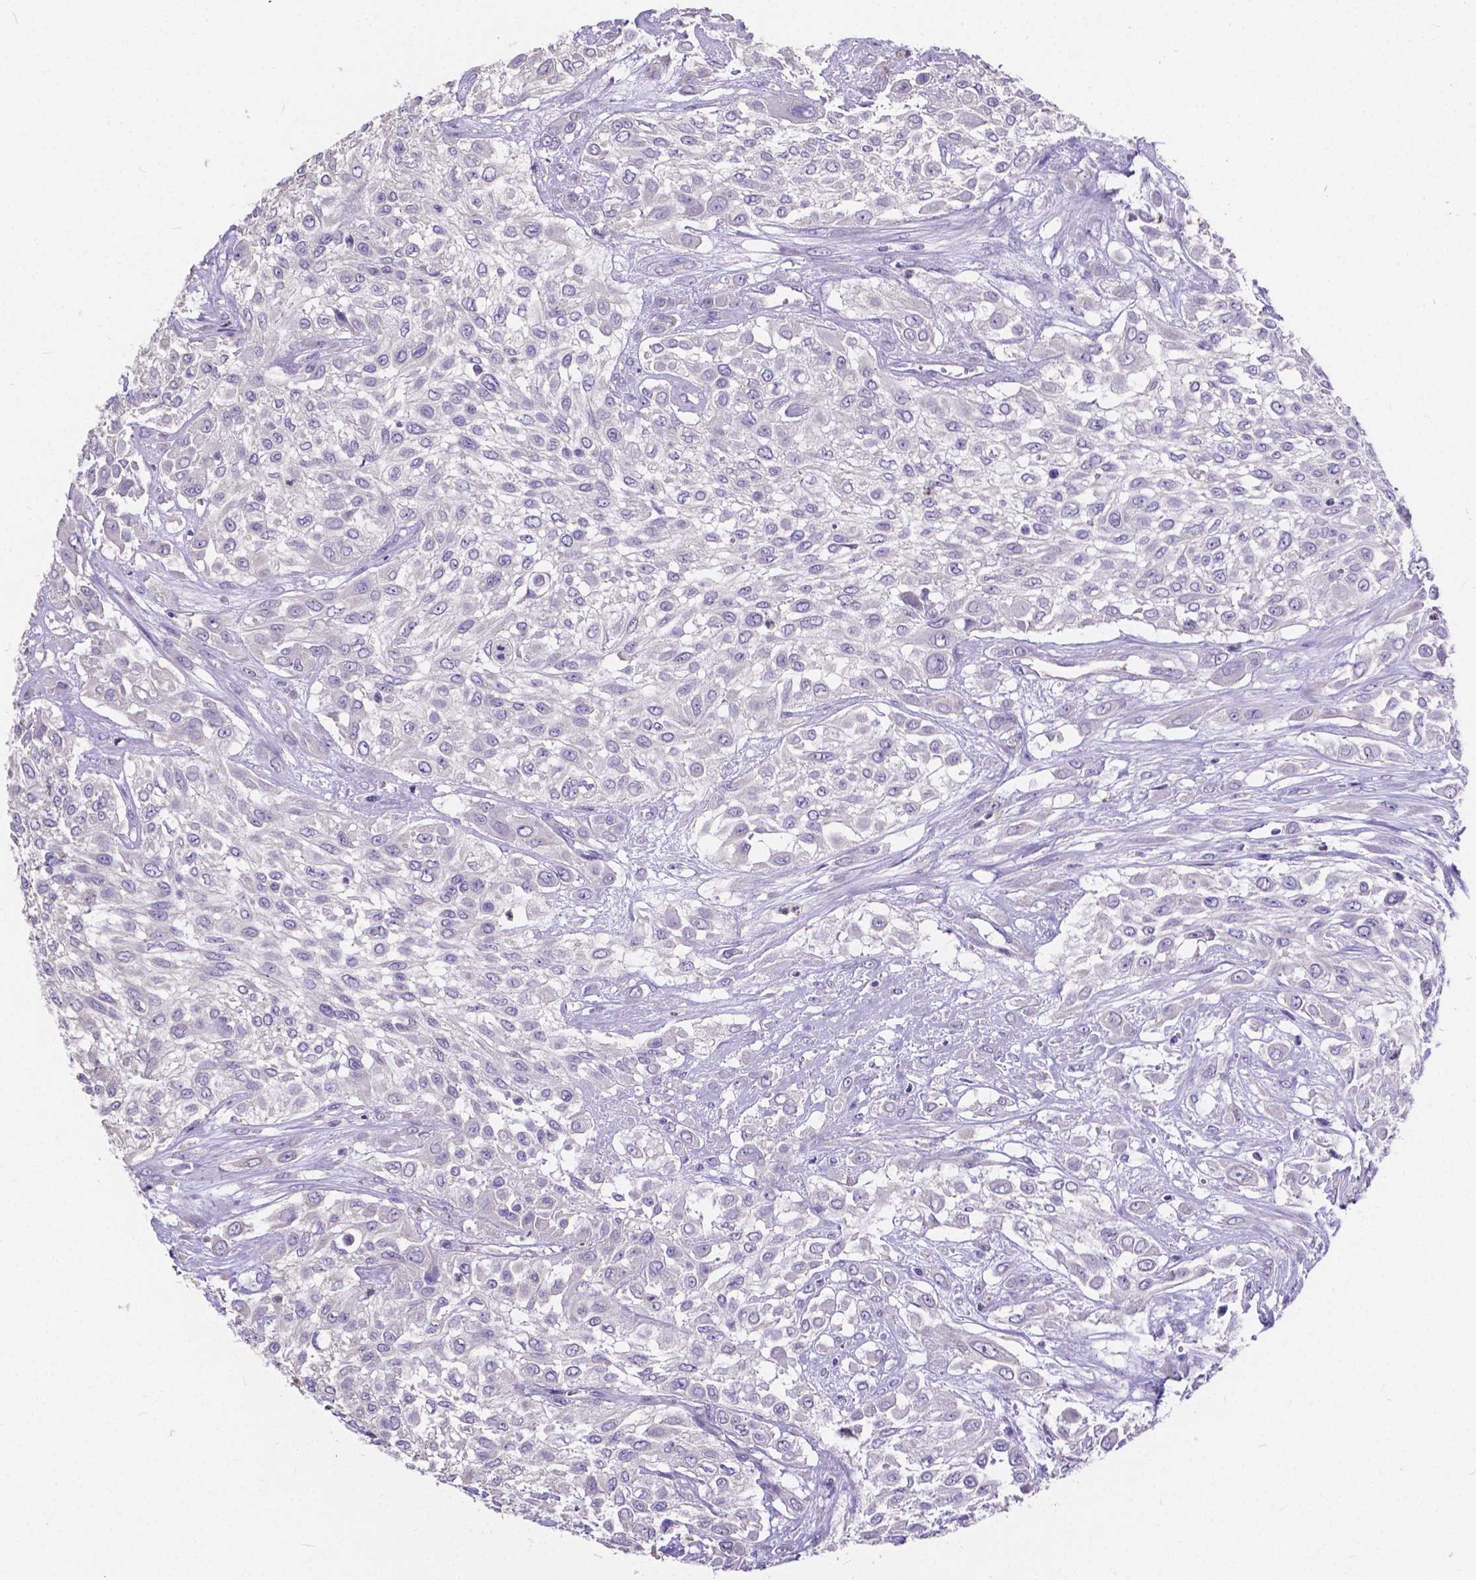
{"staining": {"intensity": "negative", "quantity": "none", "location": "none"}, "tissue": "urothelial cancer", "cell_type": "Tumor cells", "image_type": "cancer", "snomed": [{"axis": "morphology", "description": "Urothelial carcinoma, High grade"}, {"axis": "topography", "description": "Urinary bladder"}], "caption": "Immunohistochemistry (IHC) of urothelial cancer displays no positivity in tumor cells.", "gene": "ATP6V1D", "patient": {"sex": "male", "age": 57}}